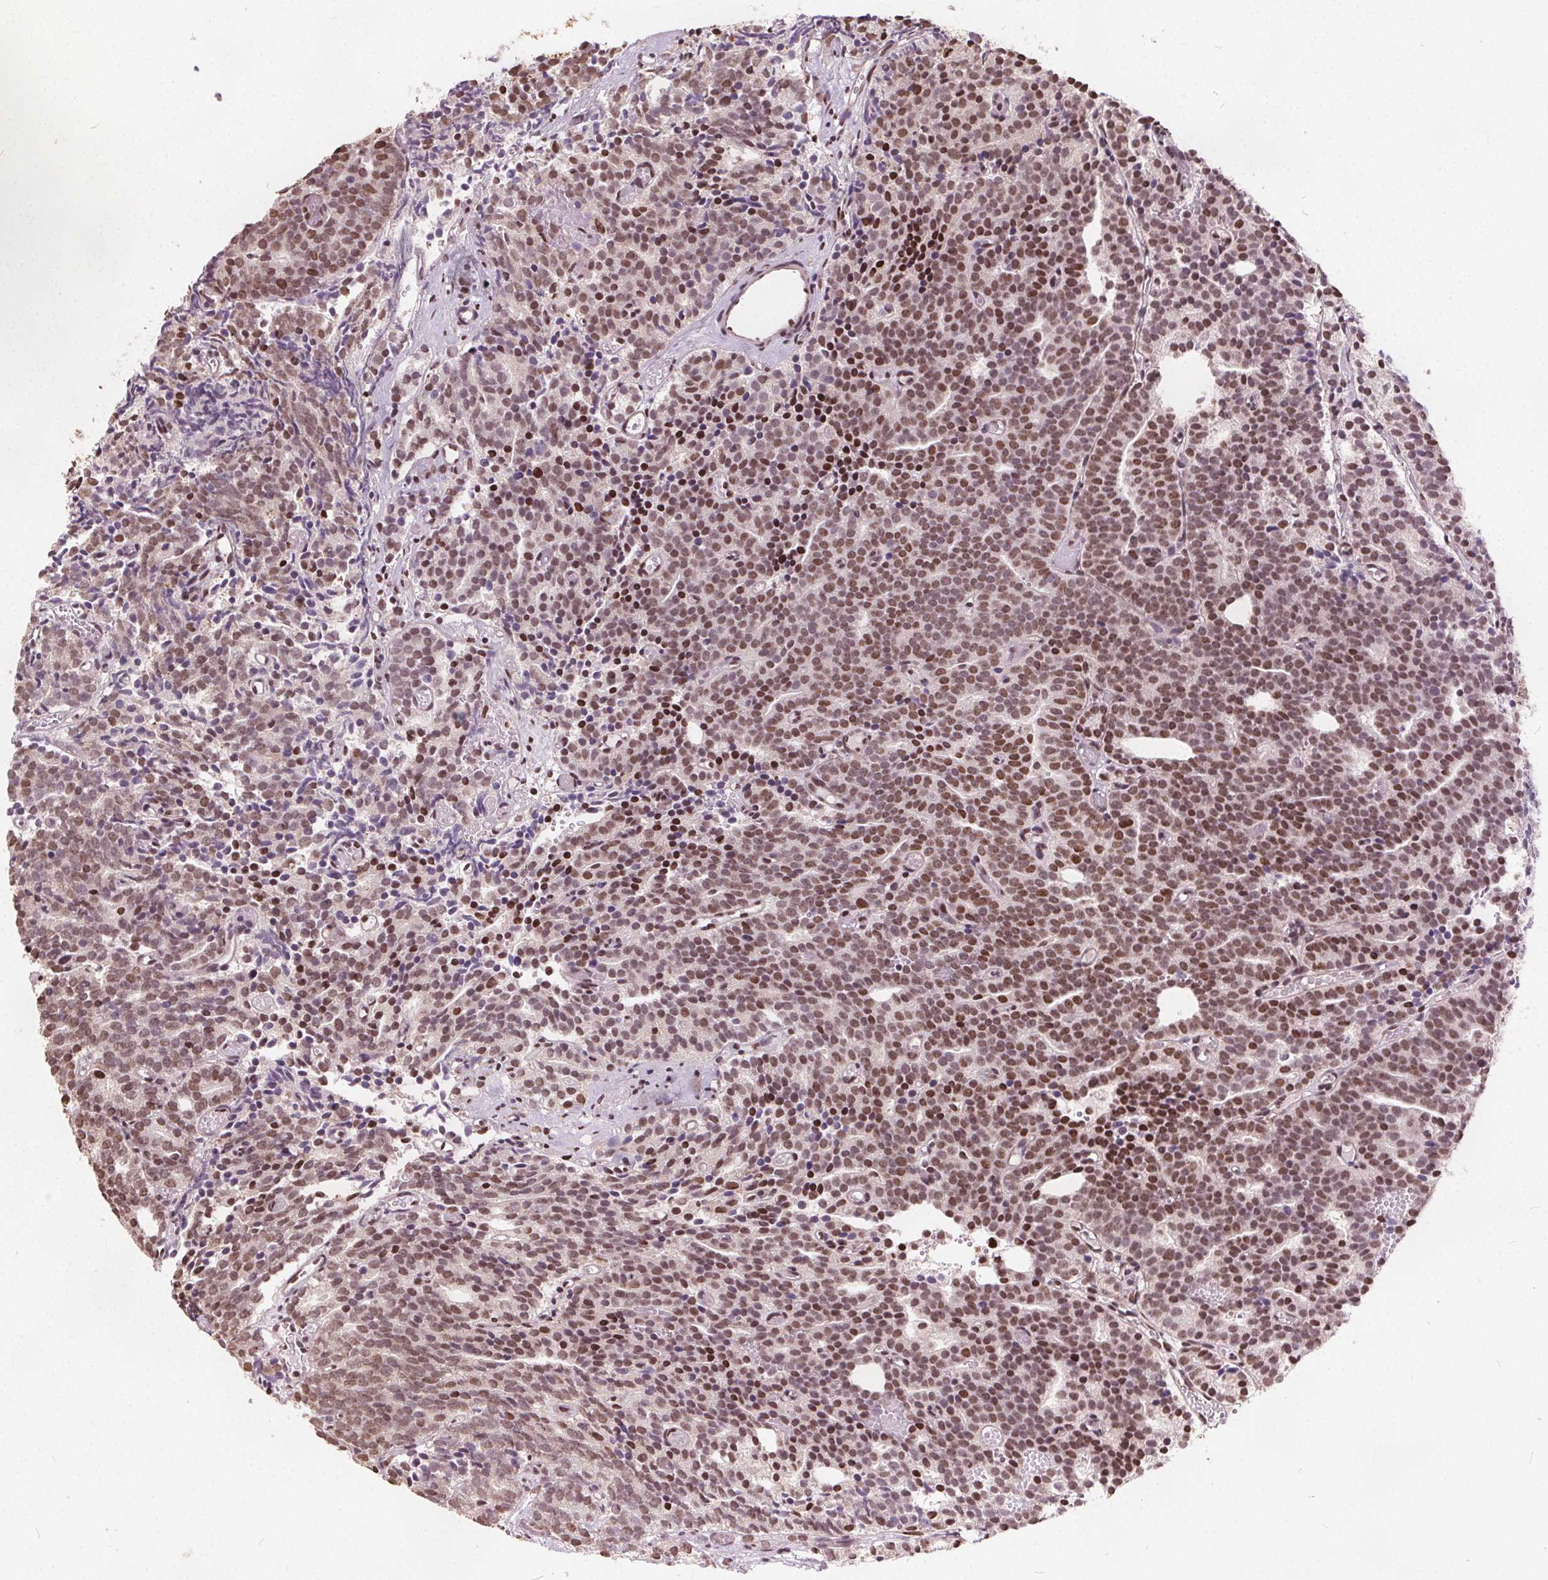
{"staining": {"intensity": "moderate", "quantity": ">75%", "location": "nuclear"}, "tissue": "prostate cancer", "cell_type": "Tumor cells", "image_type": "cancer", "snomed": [{"axis": "morphology", "description": "Adenocarcinoma, High grade"}, {"axis": "topography", "description": "Prostate"}], "caption": "Immunohistochemistry (IHC) (DAB (3,3'-diaminobenzidine)) staining of high-grade adenocarcinoma (prostate) displays moderate nuclear protein positivity in about >75% of tumor cells.", "gene": "ISLR2", "patient": {"sex": "male", "age": 53}}